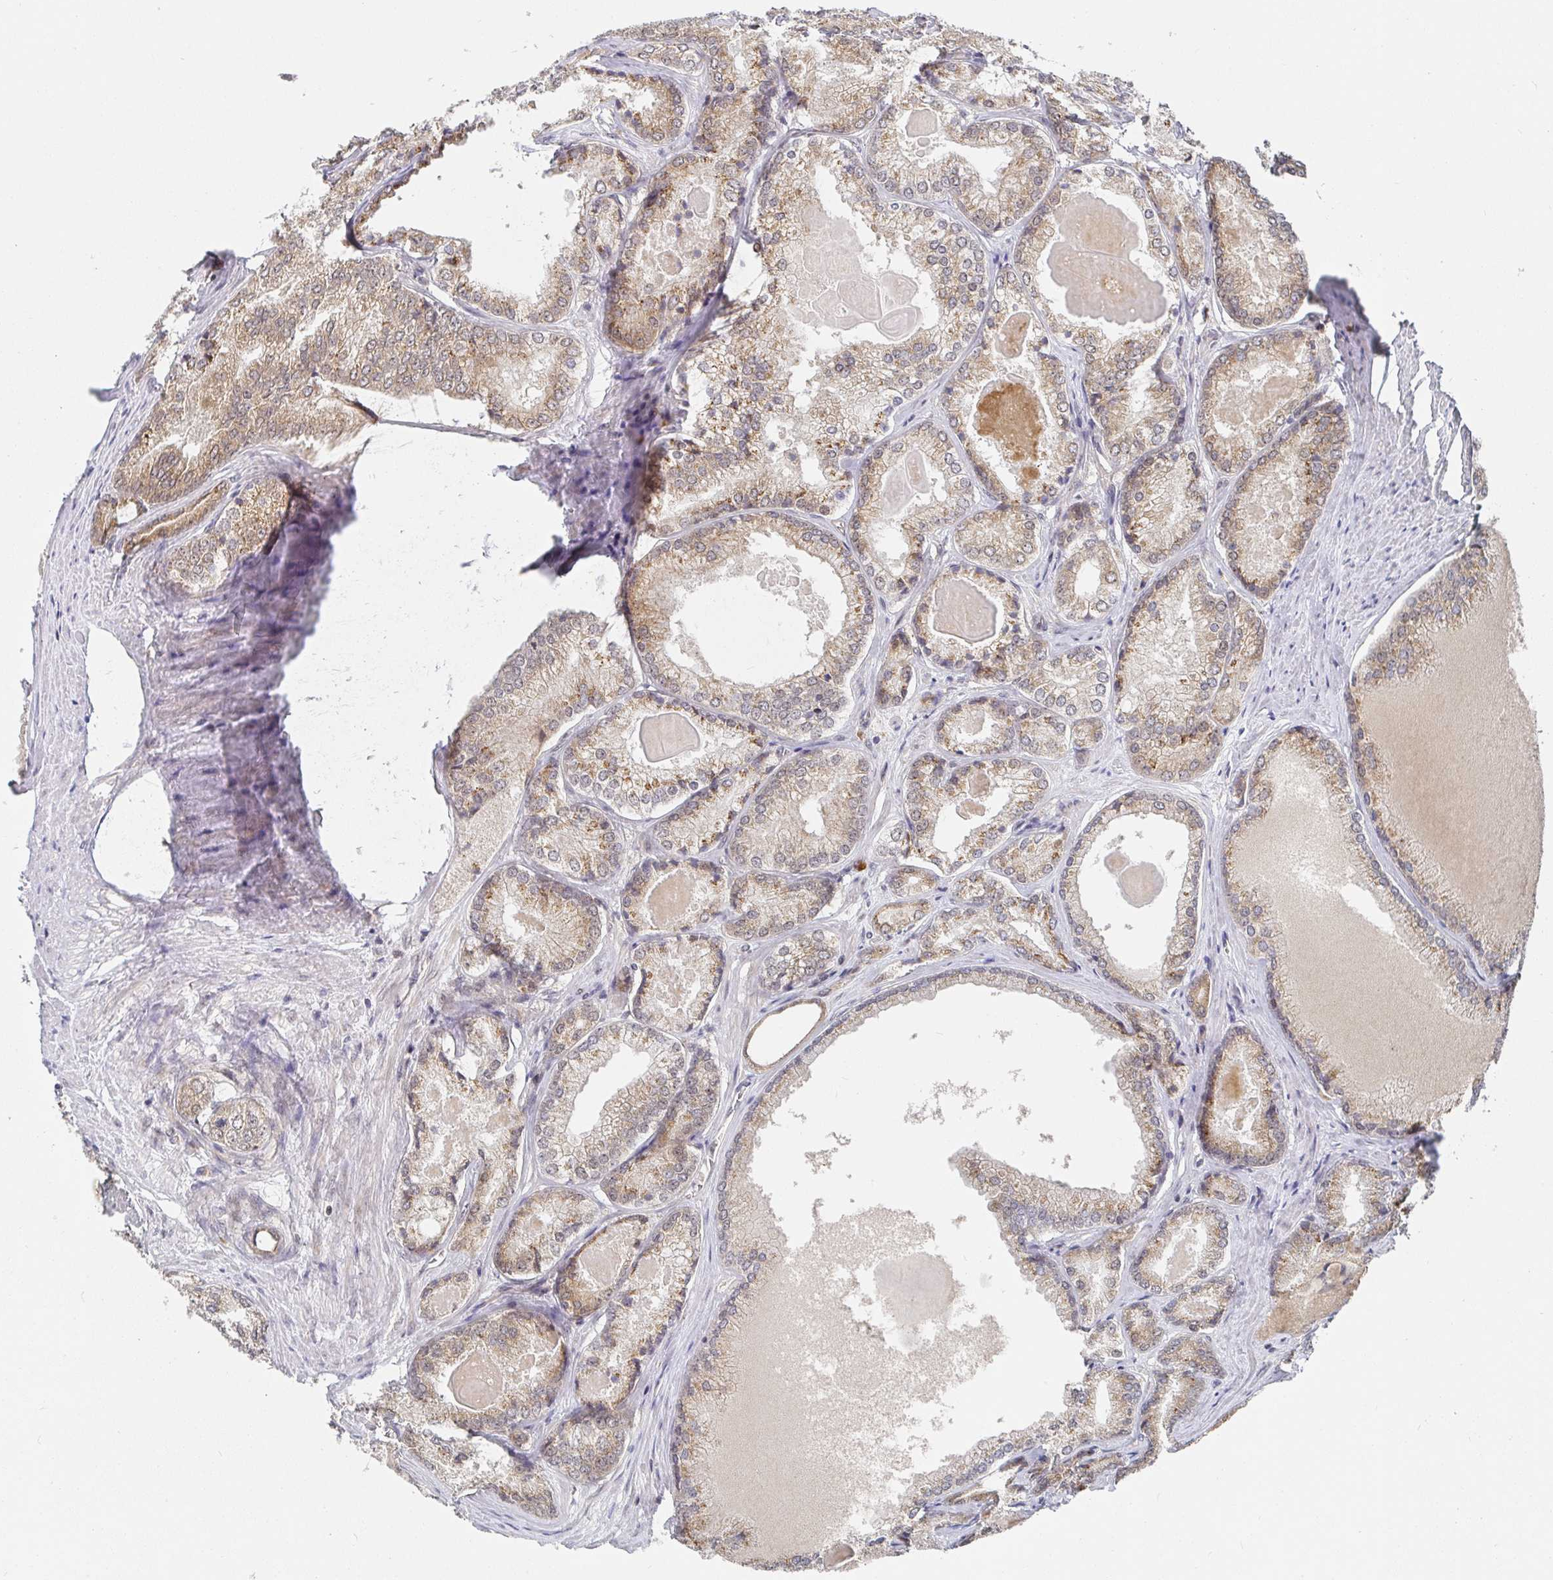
{"staining": {"intensity": "weak", "quantity": ">75%", "location": "cytoplasmic/membranous"}, "tissue": "prostate cancer", "cell_type": "Tumor cells", "image_type": "cancer", "snomed": [{"axis": "morphology", "description": "Adenocarcinoma, NOS"}, {"axis": "morphology", "description": "Adenocarcinoma, Low grade"}, {"axis": "topography", "description": "Prostate"}], "caption": "Prostate adenocarcinoma (low-grade) stained with IHC reveals weak cytoplasmic/membranous positivity in approximately >75% of tumor cells. Ihc stains the protein of interest in brown and the nuclei are stained blue.", "gene": "ALG1", "patient": {"sex": "male", "age": 68}}